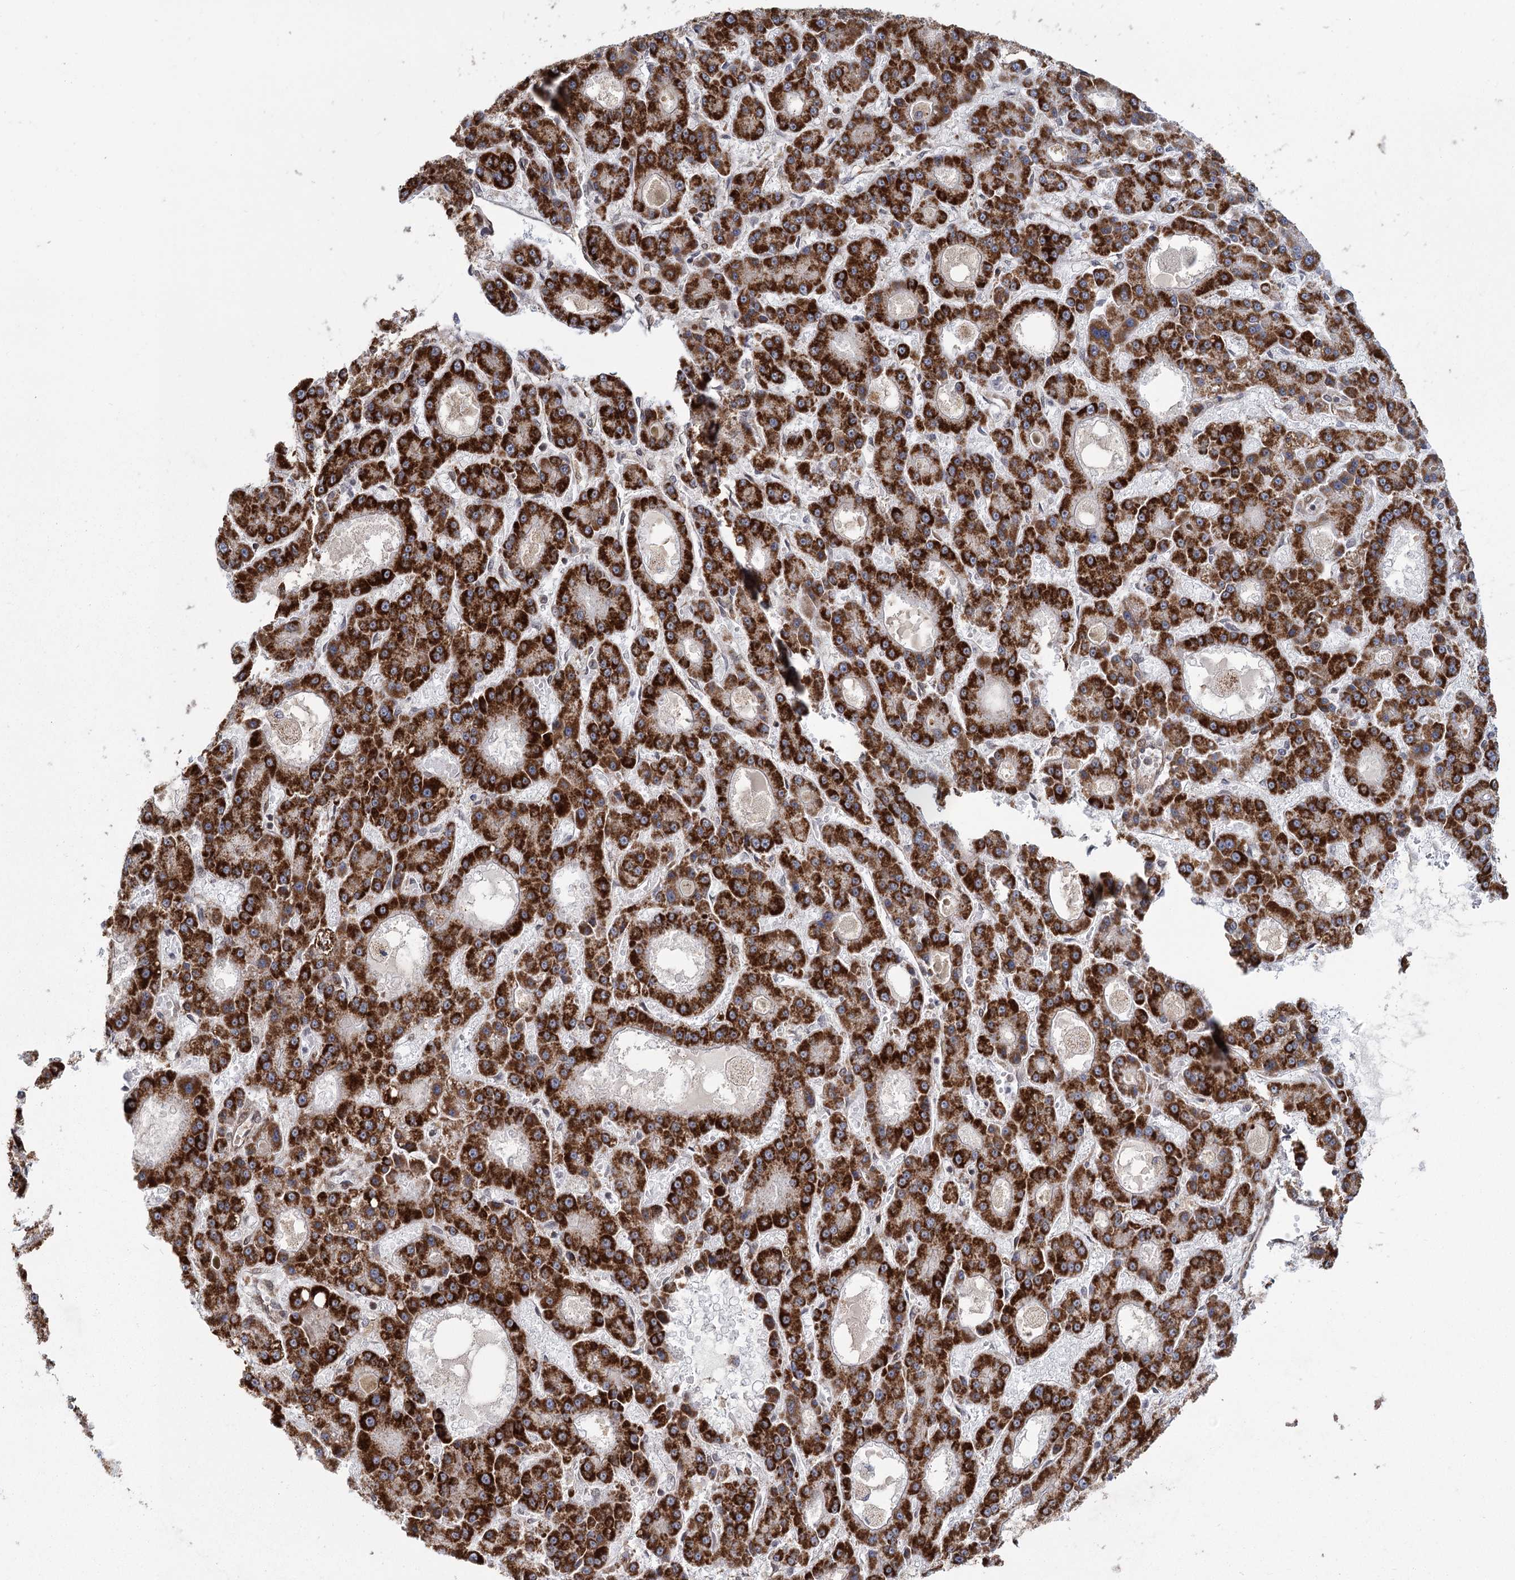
{"staining": {"intensity": "strong", "quantity": ">75%", "location": "cytoplasmic/membranous"}, "tissue": "liver cancer", "cell_type": "Tumor cells", "image_type": "cancer", "snomed": [{"axis": "morphology", "description": "Carcinoma, Hepatocellular, NOS"}, {"axis": "topography", "description": "Liver"}], "caption": "Protein expression analysis of hepatocellular carcinoma (liver) displays strong cytoplasmic/membranous staining in about >75% of tumor cells. The staining was performed using DAB to visualize the protein expression in brown, while the nuclei were stained in blue with hematoxylin (Magnification: 20x).", "gene": "ZCCHC24", "patient": {"sex": "male", "age": 70}}